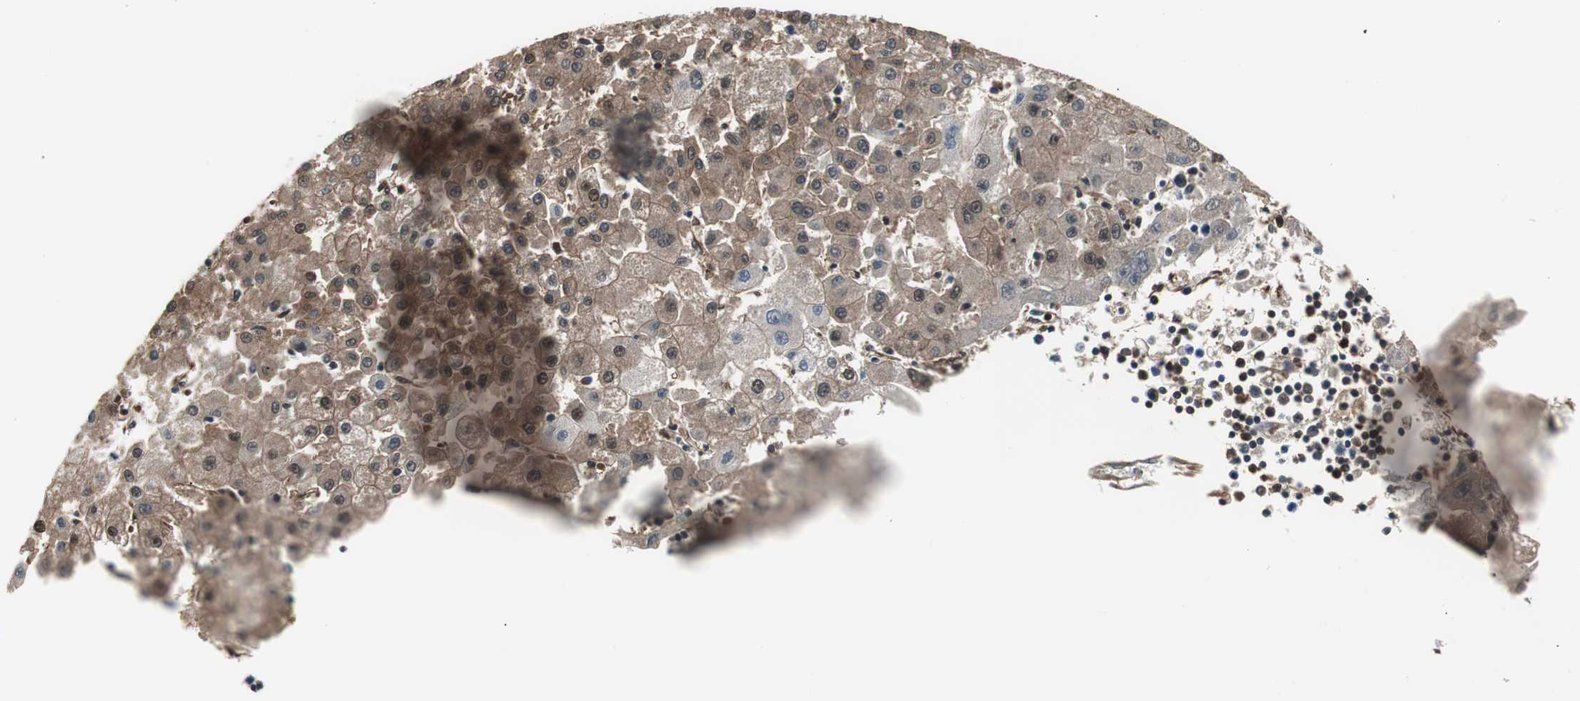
{"staining": {"intensity": "moderate", "quantity": ">75%", "location": "cytoplasmic/membranous"}, "tissue": "liver cancer", "cell_type": "Tumor cells", "image_type": "cancer", "snomed": [{"axis": "morphology", "description": "Carcinoma, Hepatocellular, NOS"}, {"axis": "topography", "description": "Liver"}], "caption": "Liver hepatocellular carcinoma stained with a brown dye exhibits moderate cytoplasmic/membranous positive positivity in approximately >75% of tumor cells.", "gene": "CAPNS1", "patient": {"sex": "male", "age": 72}}